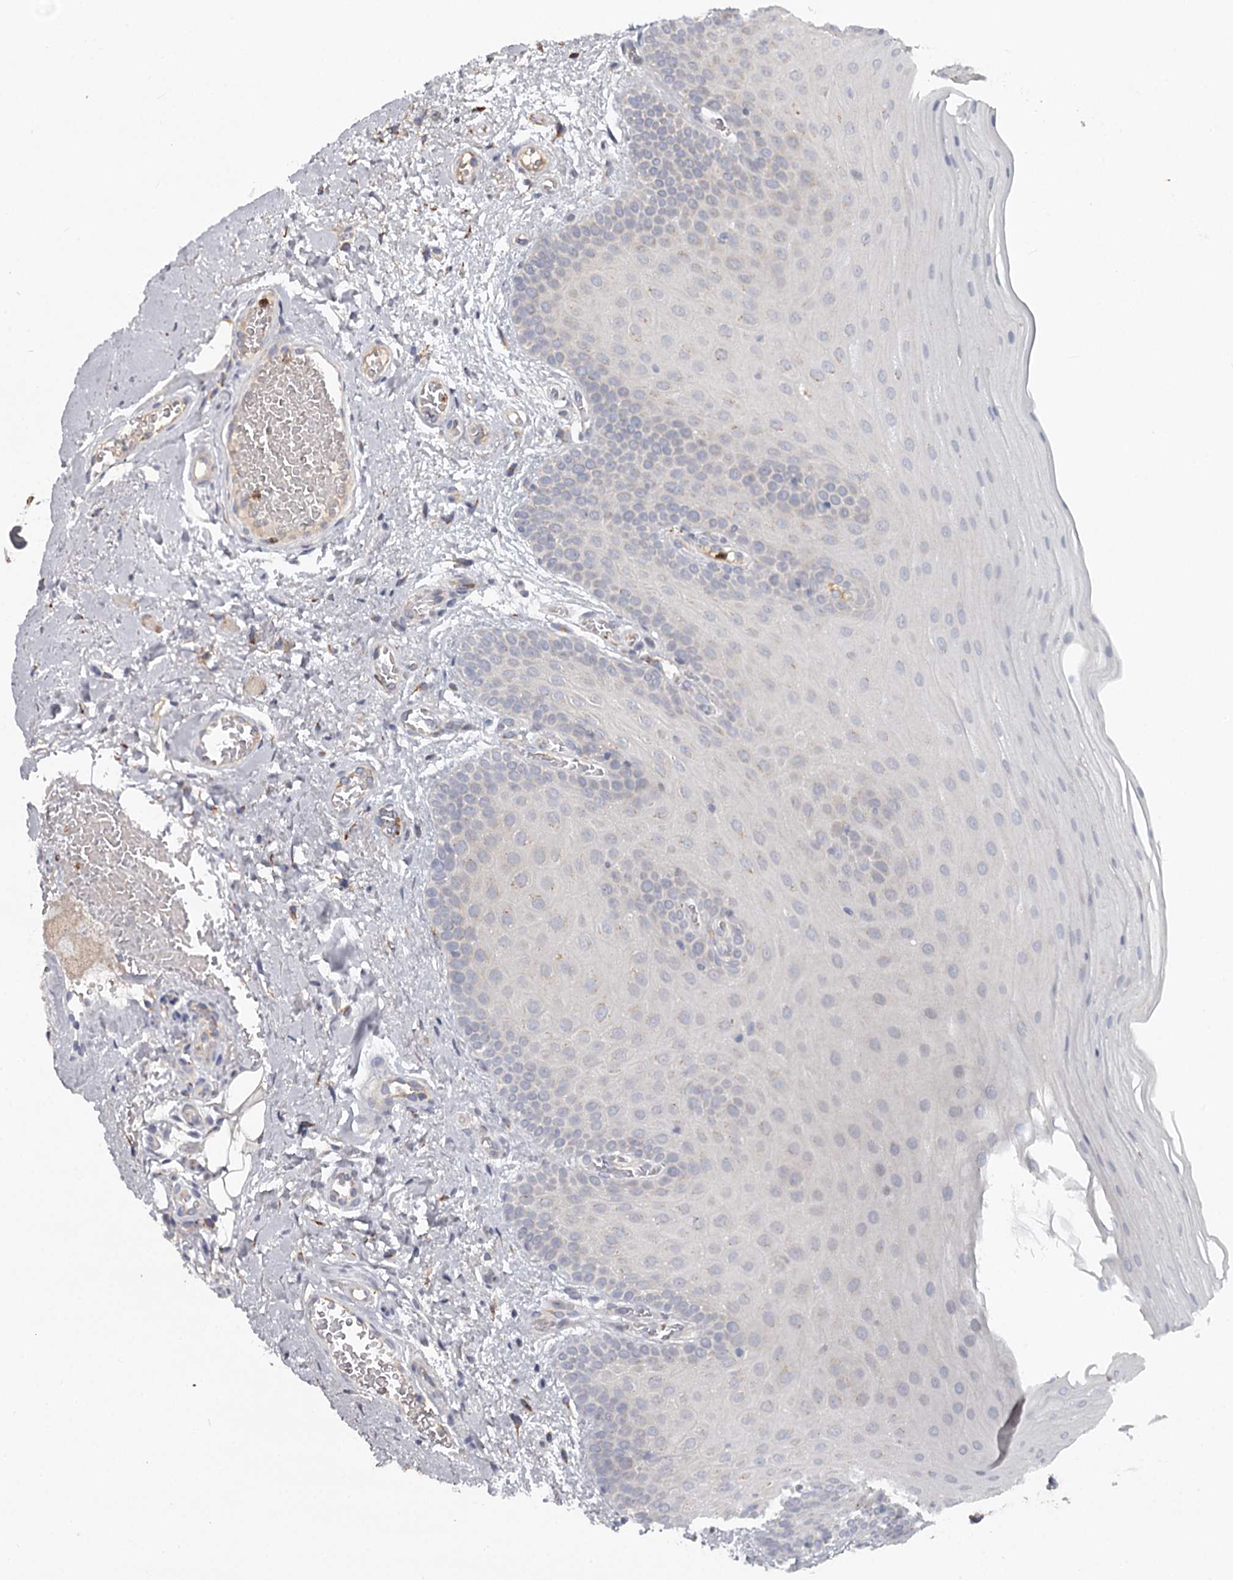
{"staining": {"intensity": "negative", "quantity": "none", "location": "none"}, "tissue": "oral mucosa", "cell_type": "Squamous epithelial cells", "image_type": "normal", "snomed": [{"axis": "morphology", "description": "Normal tissue, NOS"}, {"axis": "topography", "description": "Oral tissue"}], "caption": "High power microscopy image of an immunohistochemistry (IHC) image of benign oral mucosa, revealing no significant staining in squamous epithelial cells.", "gene": "CDC123", "patient": {"sex": "male", "age": 68}}